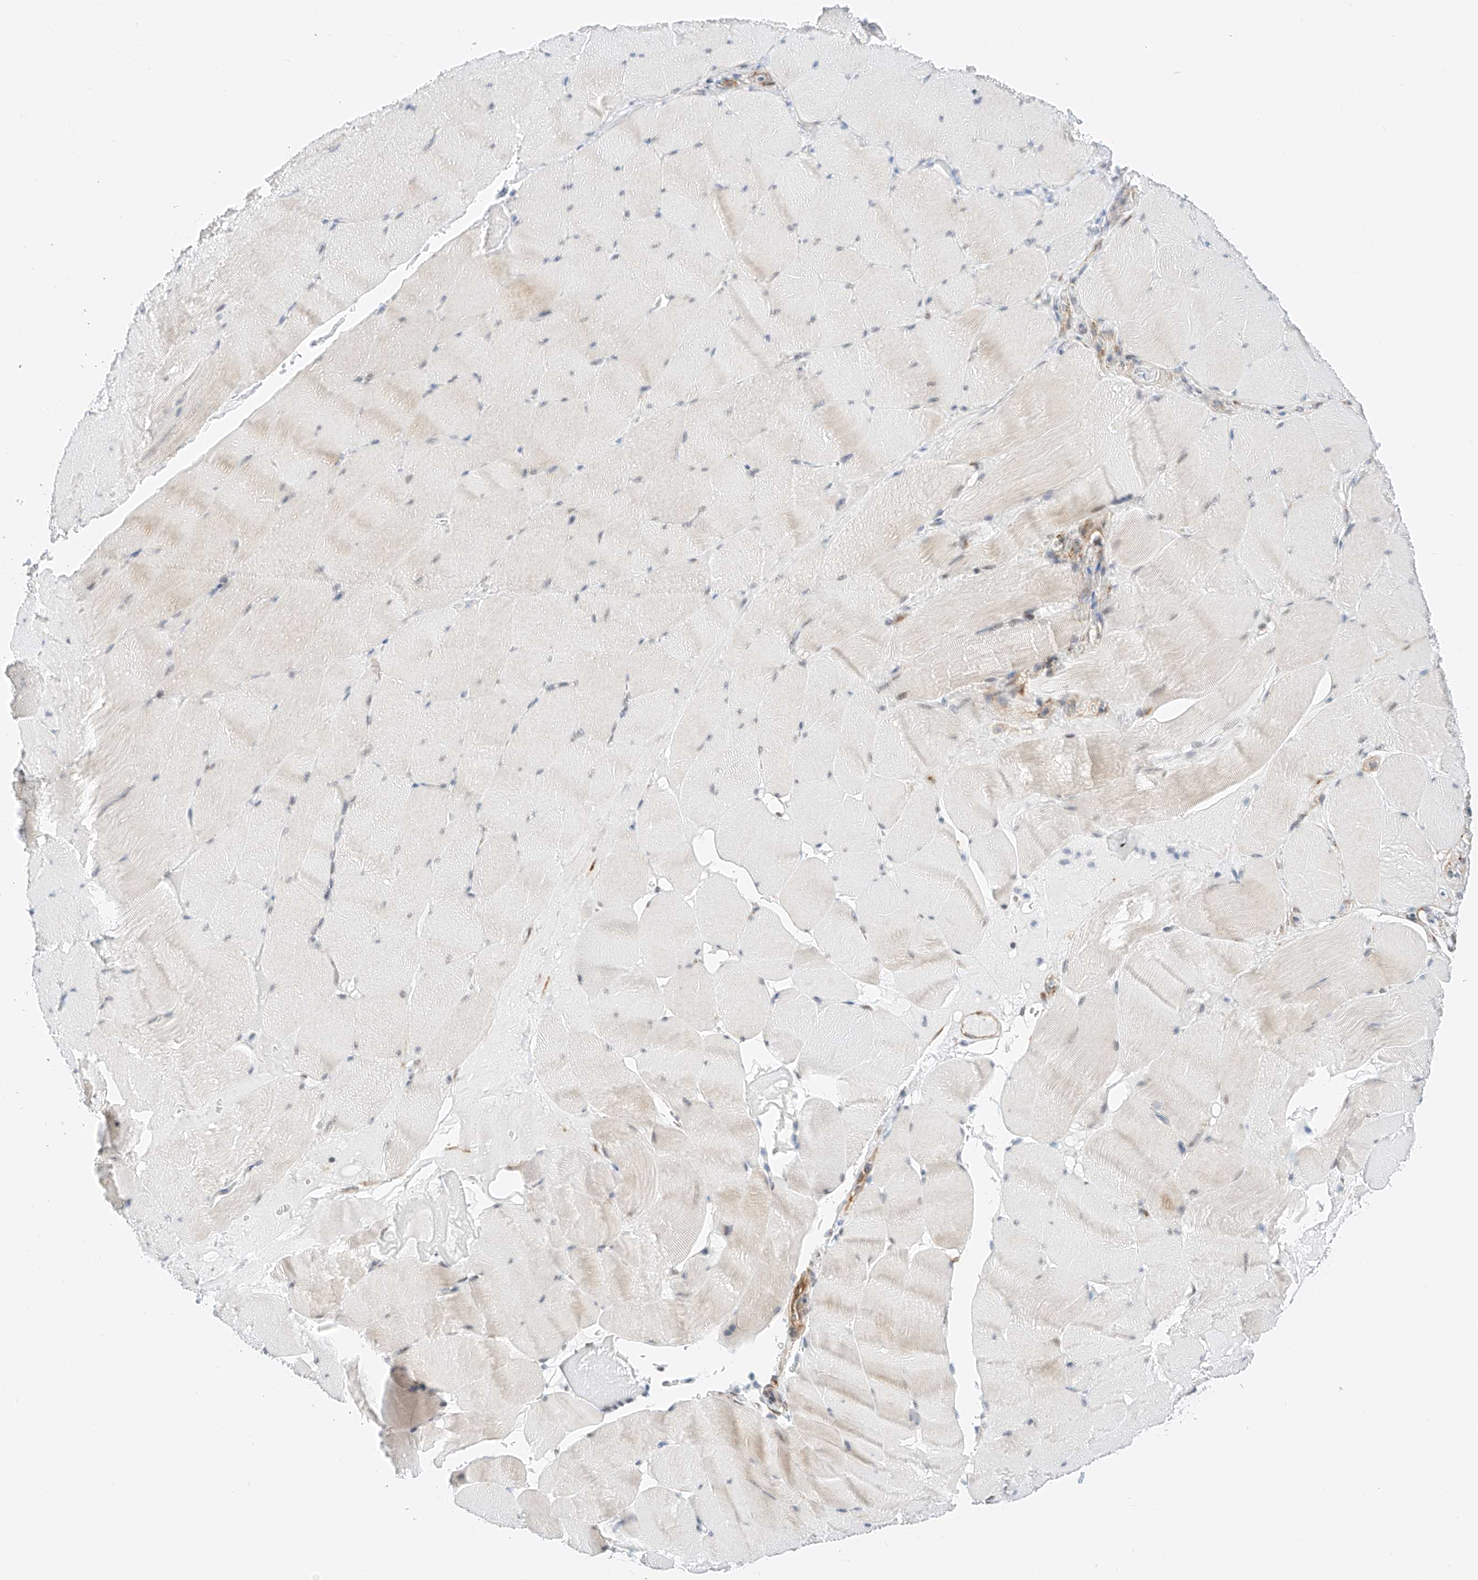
{"staining": {"intensity": "negative", "quantity": "none", "location": "none"}, "tissue": "skeletal muscle", "cell_type": "Myocytes", "image_type": "normal", "snomed": [{"axis": "morphology", "description": "Normal tissue, NOS"}, {"axis": "topography", "description": "Skeletal muscle"}], "caption": "This is a histopathology image of IHC staining of unremarkable skeletal muscle, which shows no staining in myocytes.", "gene": "CARMIL1", "patient": {"sex": "male", "age": 62}}